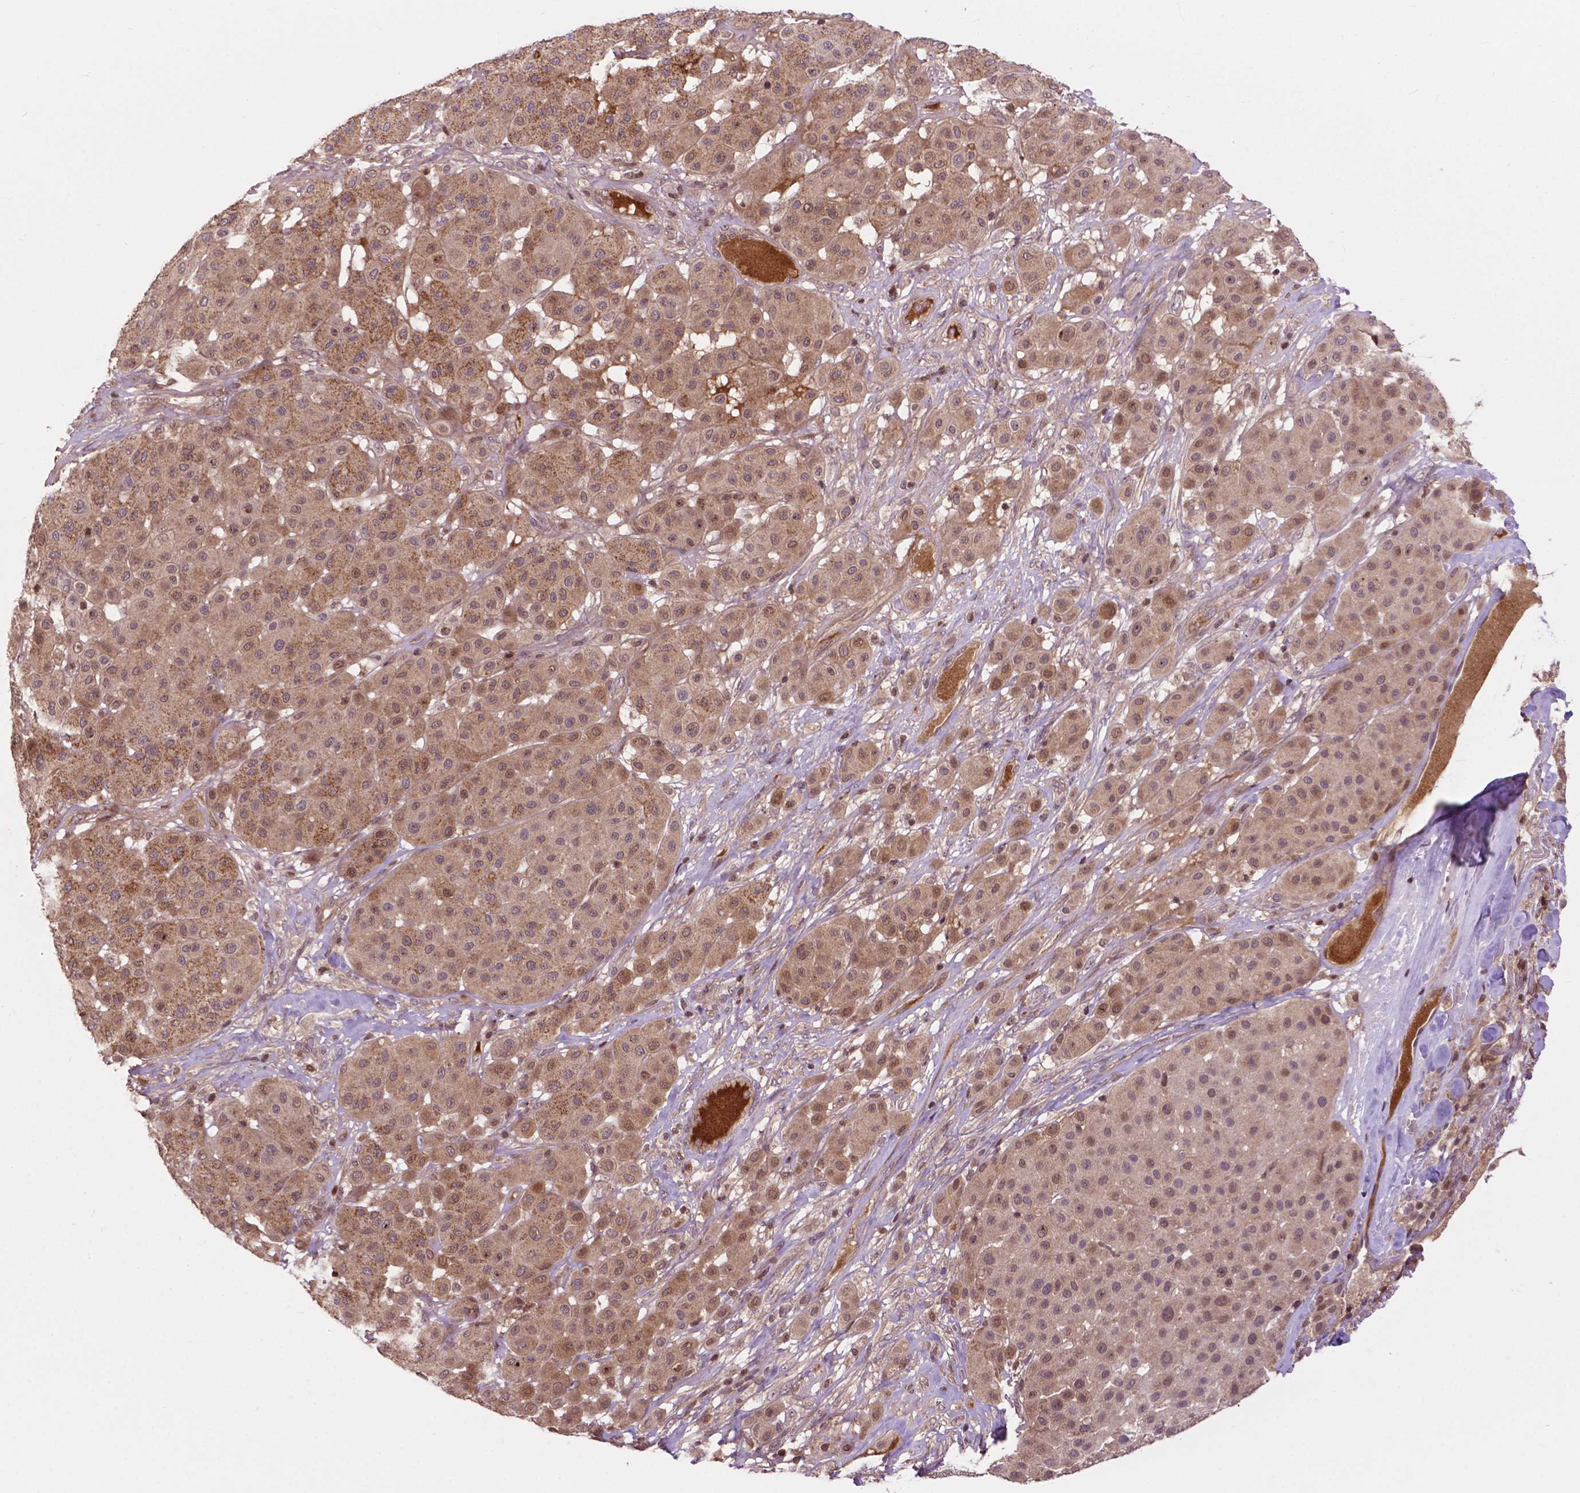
{"staining": {"intensity": "moderate", "quantity": ">75%", "location": "cytoplasmic/membranous"}, "tissue": "melanoma", "cell_type": "Tumor cells", "image_type": "cancer", "snomed": [{"axis": "morphology", "description": "Malignant melanoma, Metastatic site"}, {"axis": "topography", "description": "Smooth muscle"}], "caption": "An image of human melanoma stained for a protein exhibits moderate cytoplasmic/membranous brown staining in tumor cells. The protein is stained brown, and the nuclei are stained in blue (DAB IHC with brightfield microscopy, high magnification).", "gene": "CHMP4A", "patient": {"sex": "male", "age": 41}}